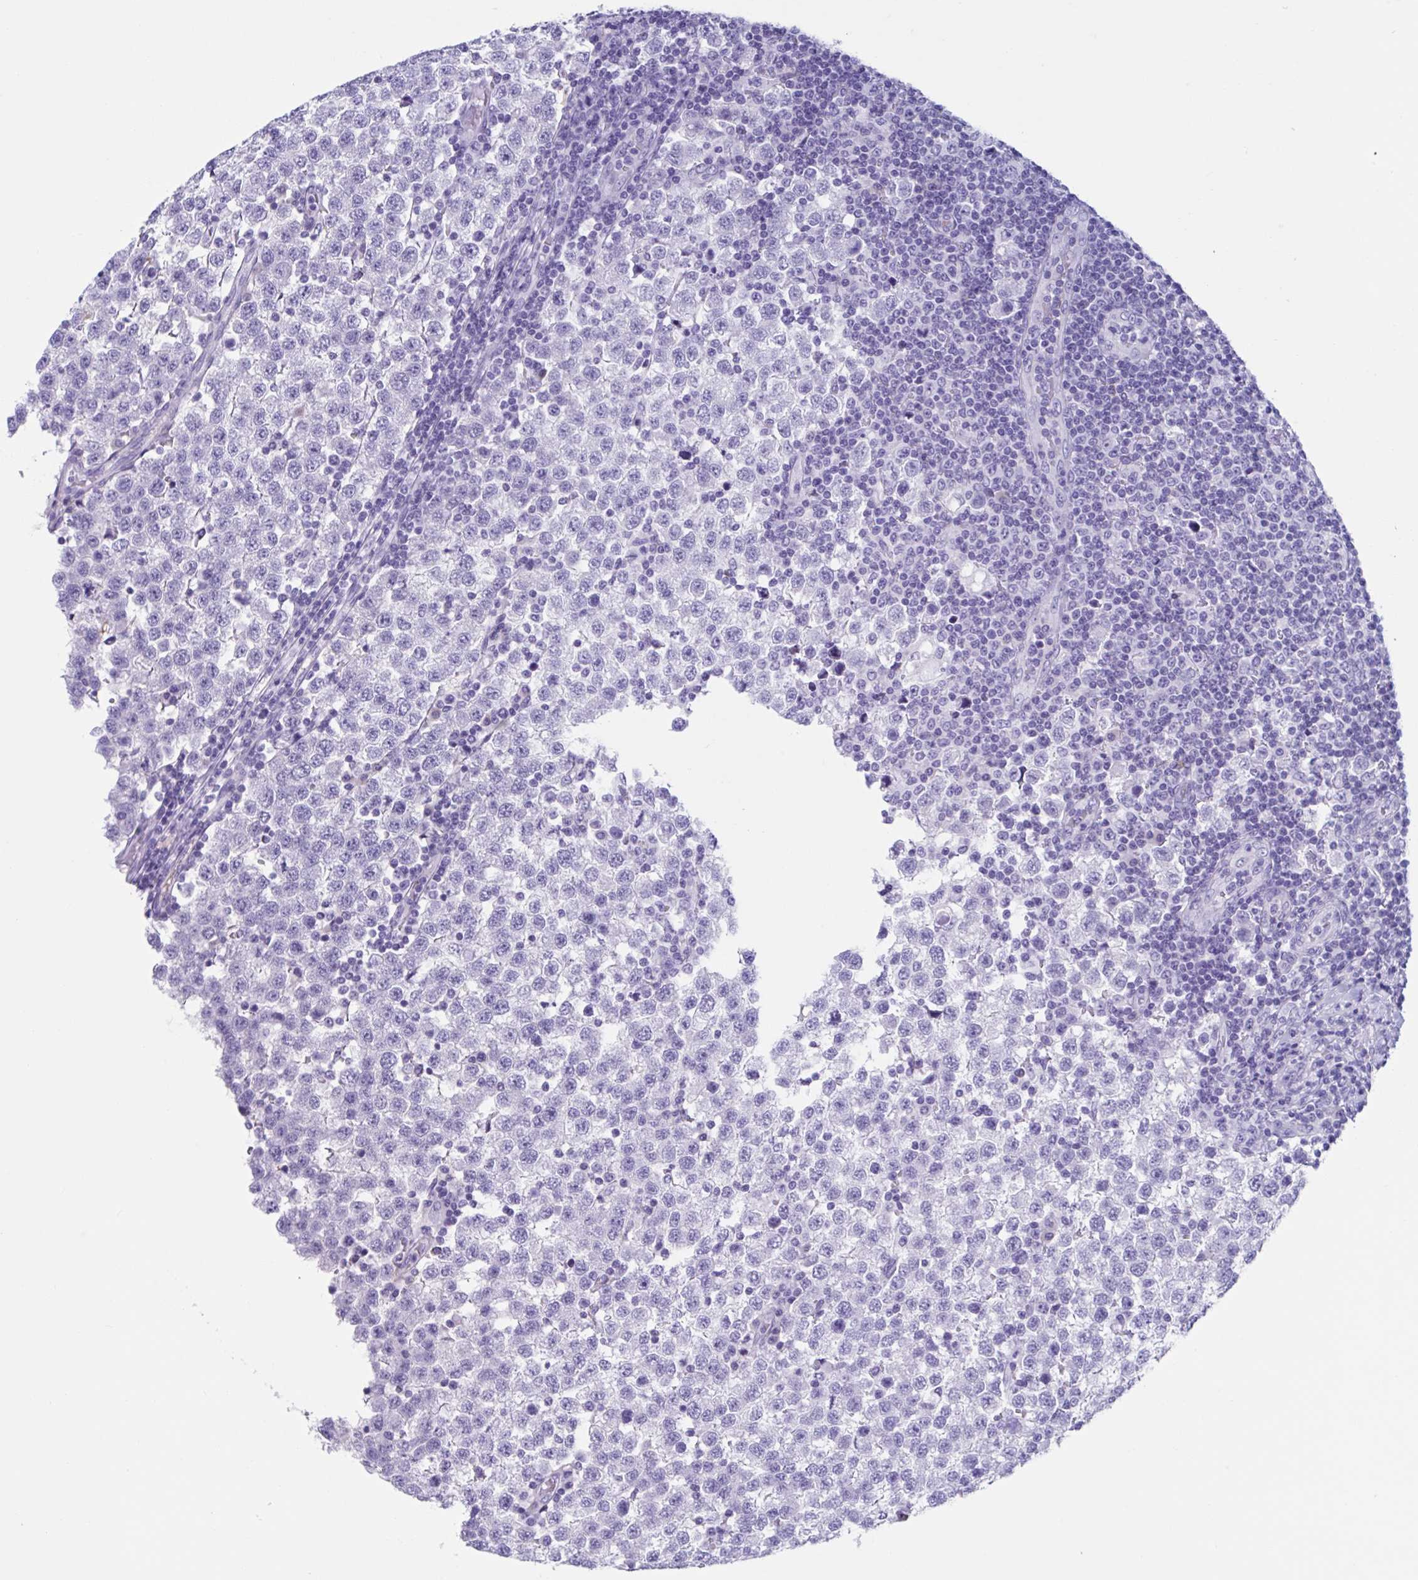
{"staining": {"intensity": "negative", "quantity": "none", "location": "none"}, "tissue": "testis cancer", "cell_type": "Tumor cells", "image_type": "cancer", "snomed": [{"axis": "morphology", "description": "Seminoma, NOS"}, {"axis": "topography", "description": "Testis"}], "caption": "Tumor cells show no significant protein staining in seminoma (testis).", "gene": "USP35", "patient": {"sex": "male", "age": 34}}